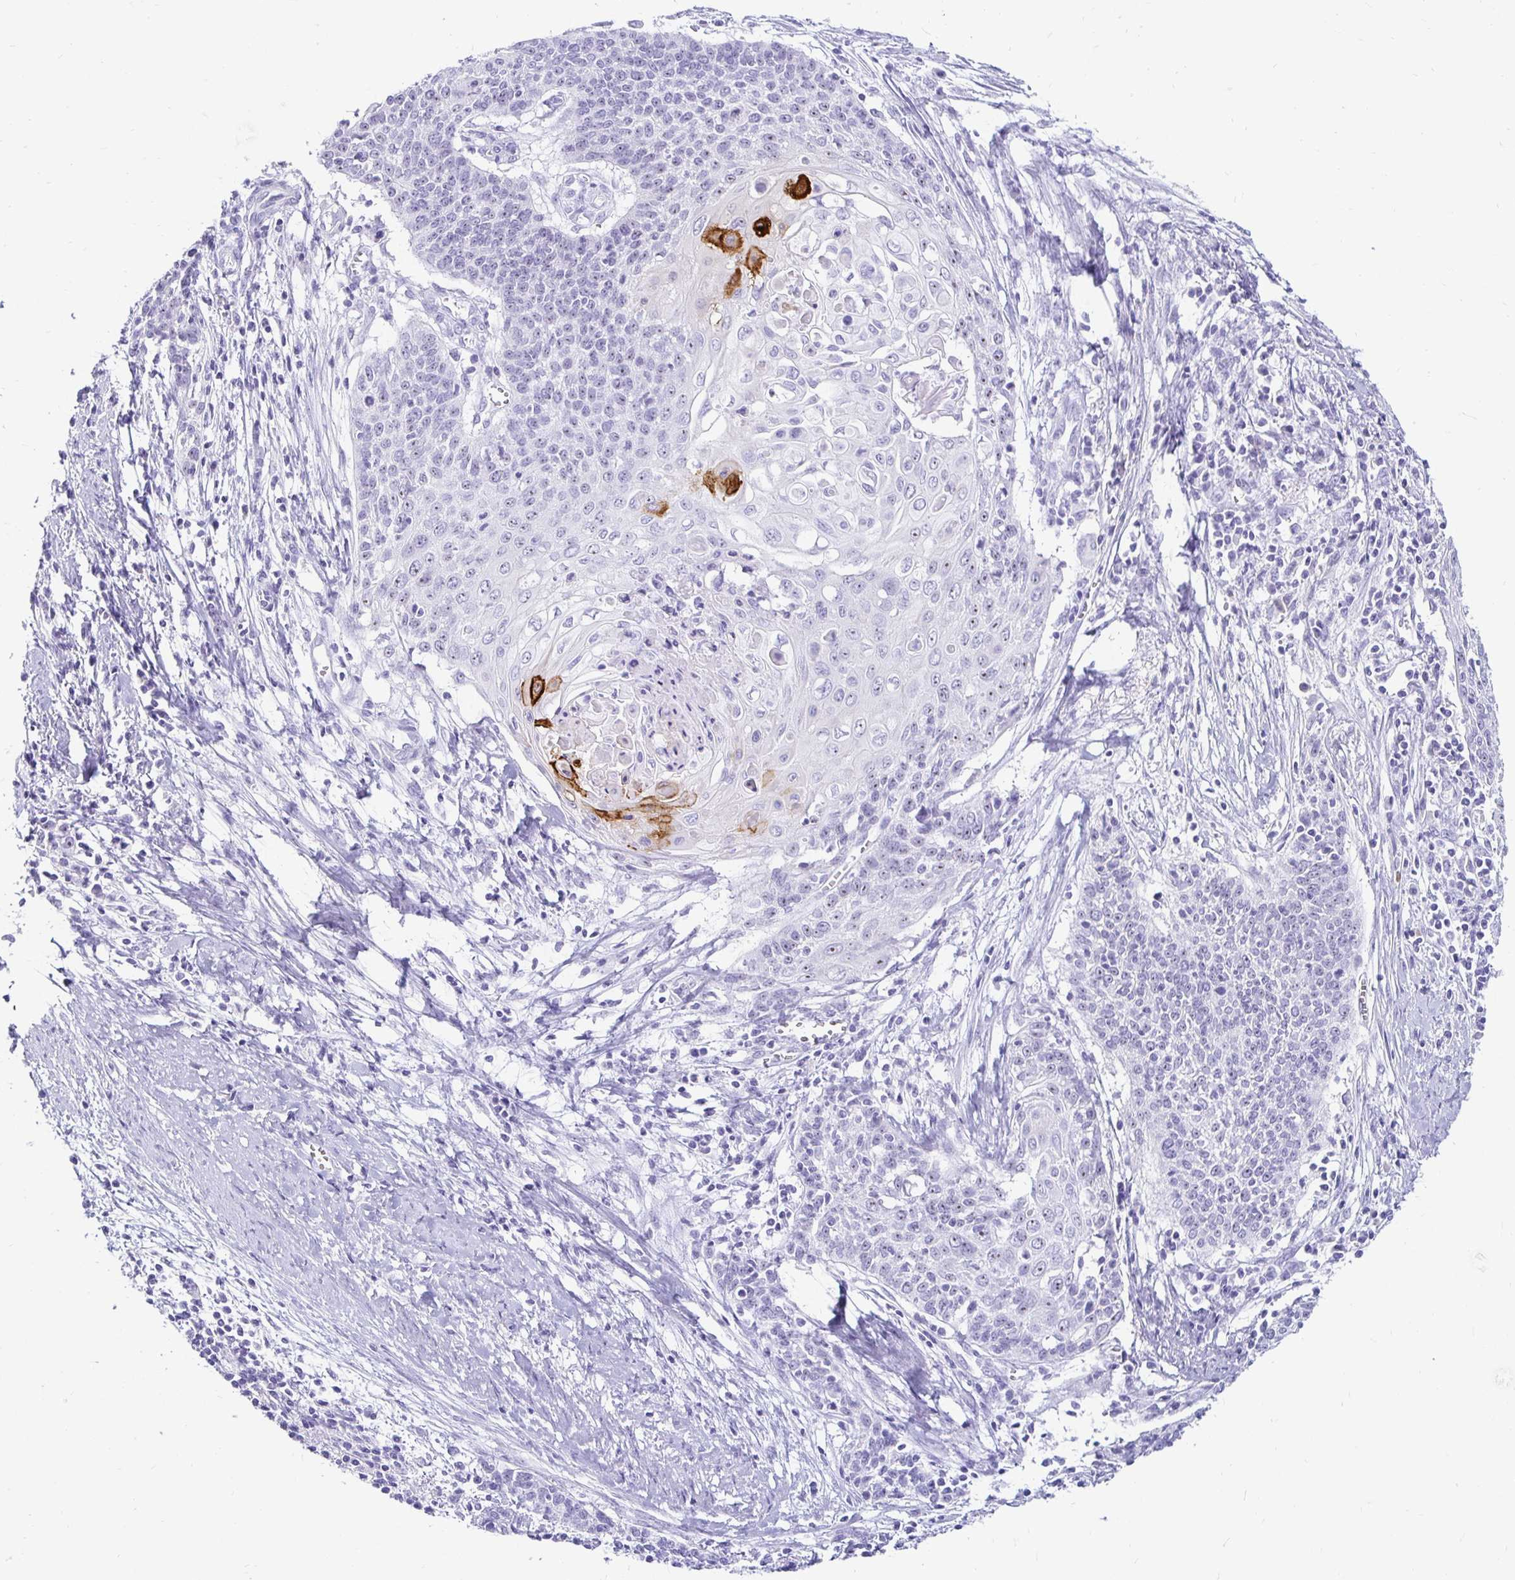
{"staining": {"intensity": "negative", "quantity": "none", "location": "none"}, "tissue": "cervical cancer", "cell_type": "Tumor cells", "image_type": "cancer", "snomed": [{"axis": "morphology", "description": "Squamous cell carcinoma, NOS"}, {"axis": "topography", "description": "Cervix"}], "caption": "Protein analysis of cervical cancer (squamous cell carcinoma) demonstrates no significant staining in tumor cells.", "gene": "CST6", "patient": {"sex": "female", "age": 39}}